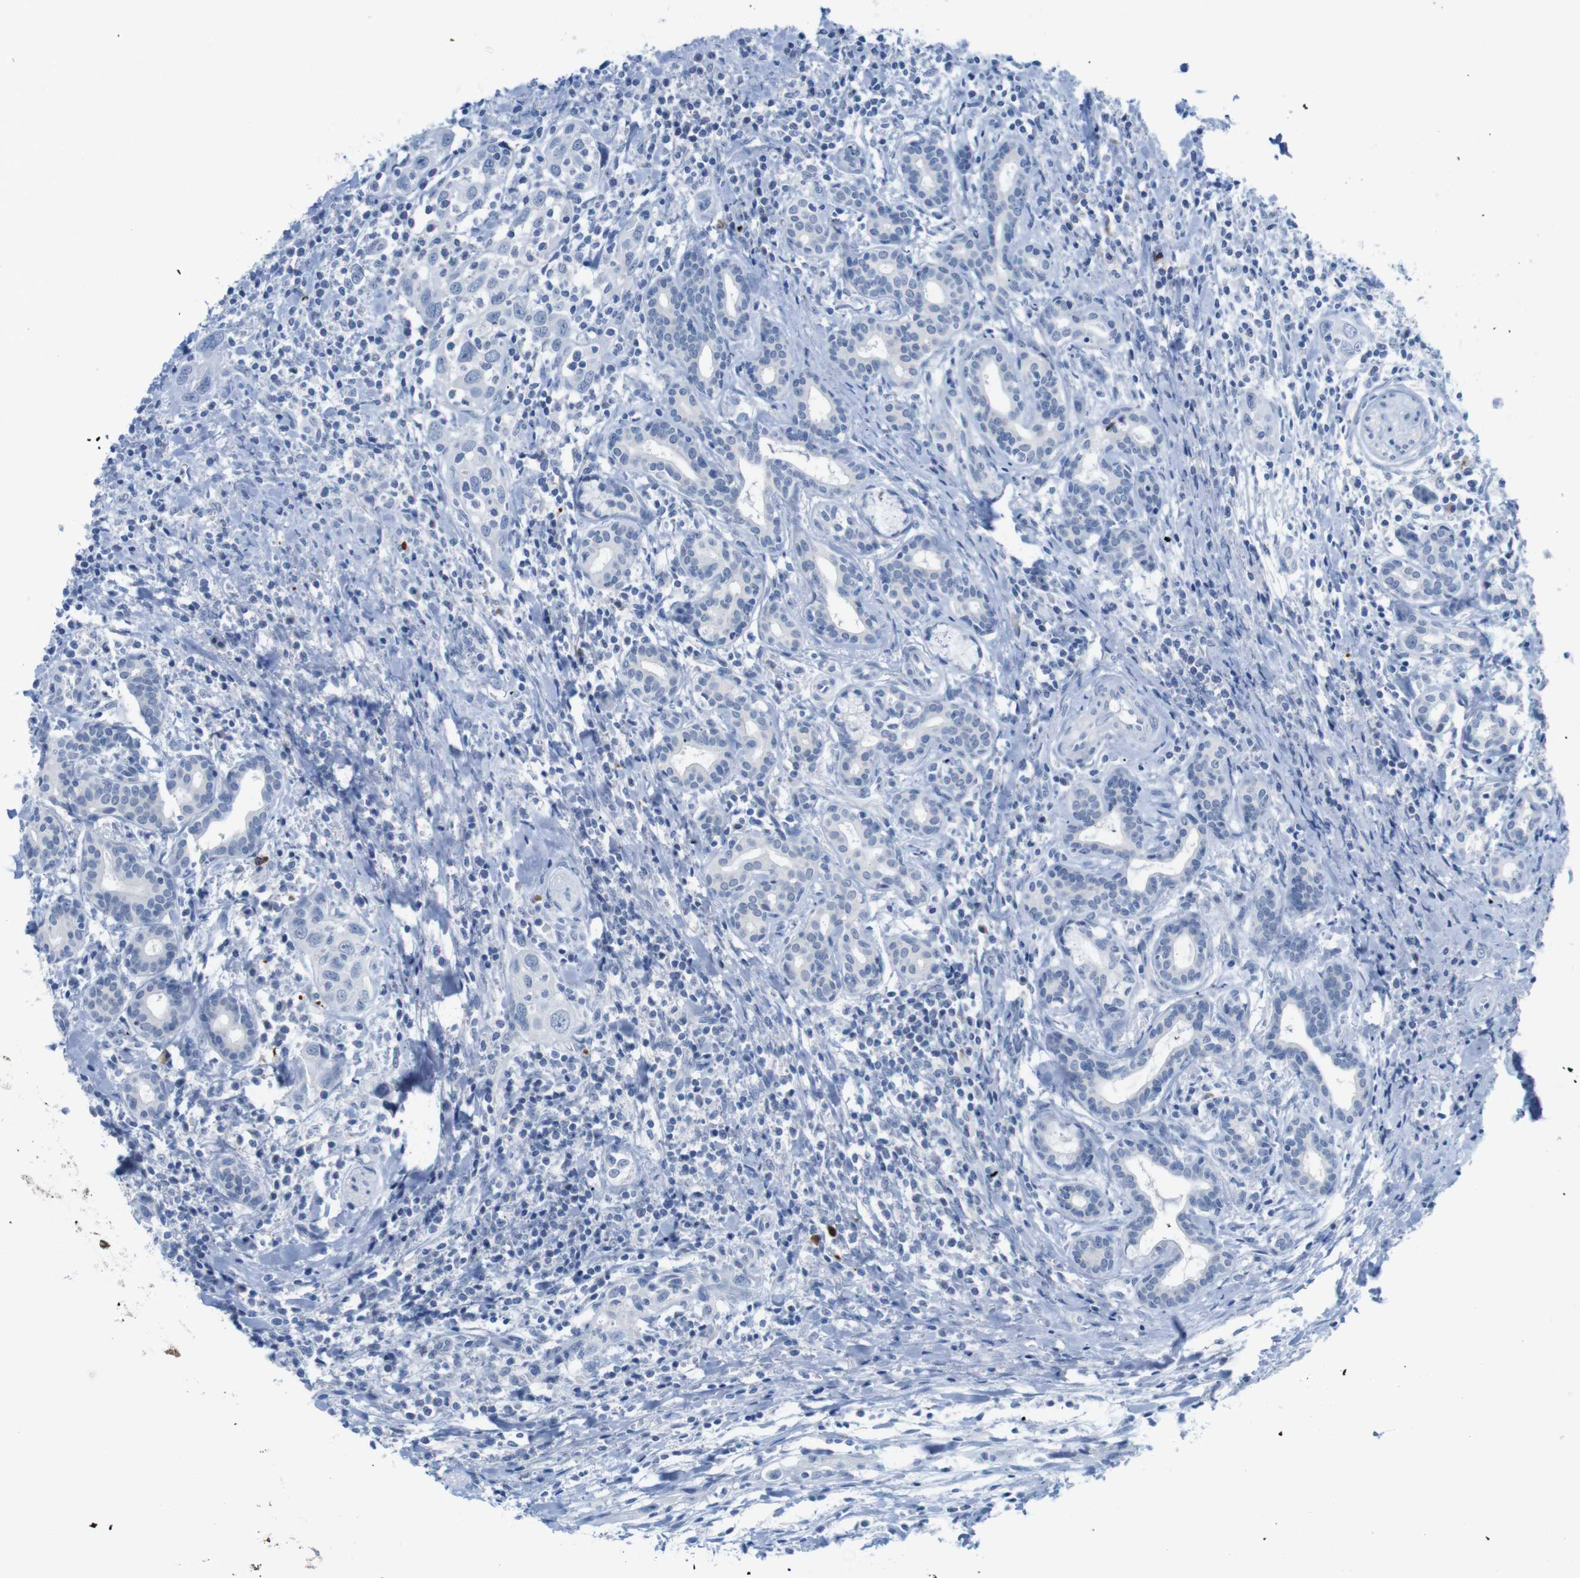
{"staining": {"intensity": "negative", "quantity": "none", "location": "none"}, "tissue": "head and neck cancer", "cell_type": "Tumor cells", "image_type": "cancer", "snomed": [{"axis": "morphology", "description": "Squamous cell carcinoma, NOS"}, {"axis": "topography", "description": "Oral tissue"}, {"axis": "topography", "description": "Head-Neck"}], "caption": "Immunohistochemical staining of head and neck cancer (squamous cell carcinoma) demonstrates no significant positivity in tumor cells.", "gene": "OPN1SW", "patient": {"sex": "female", "age": 50}}